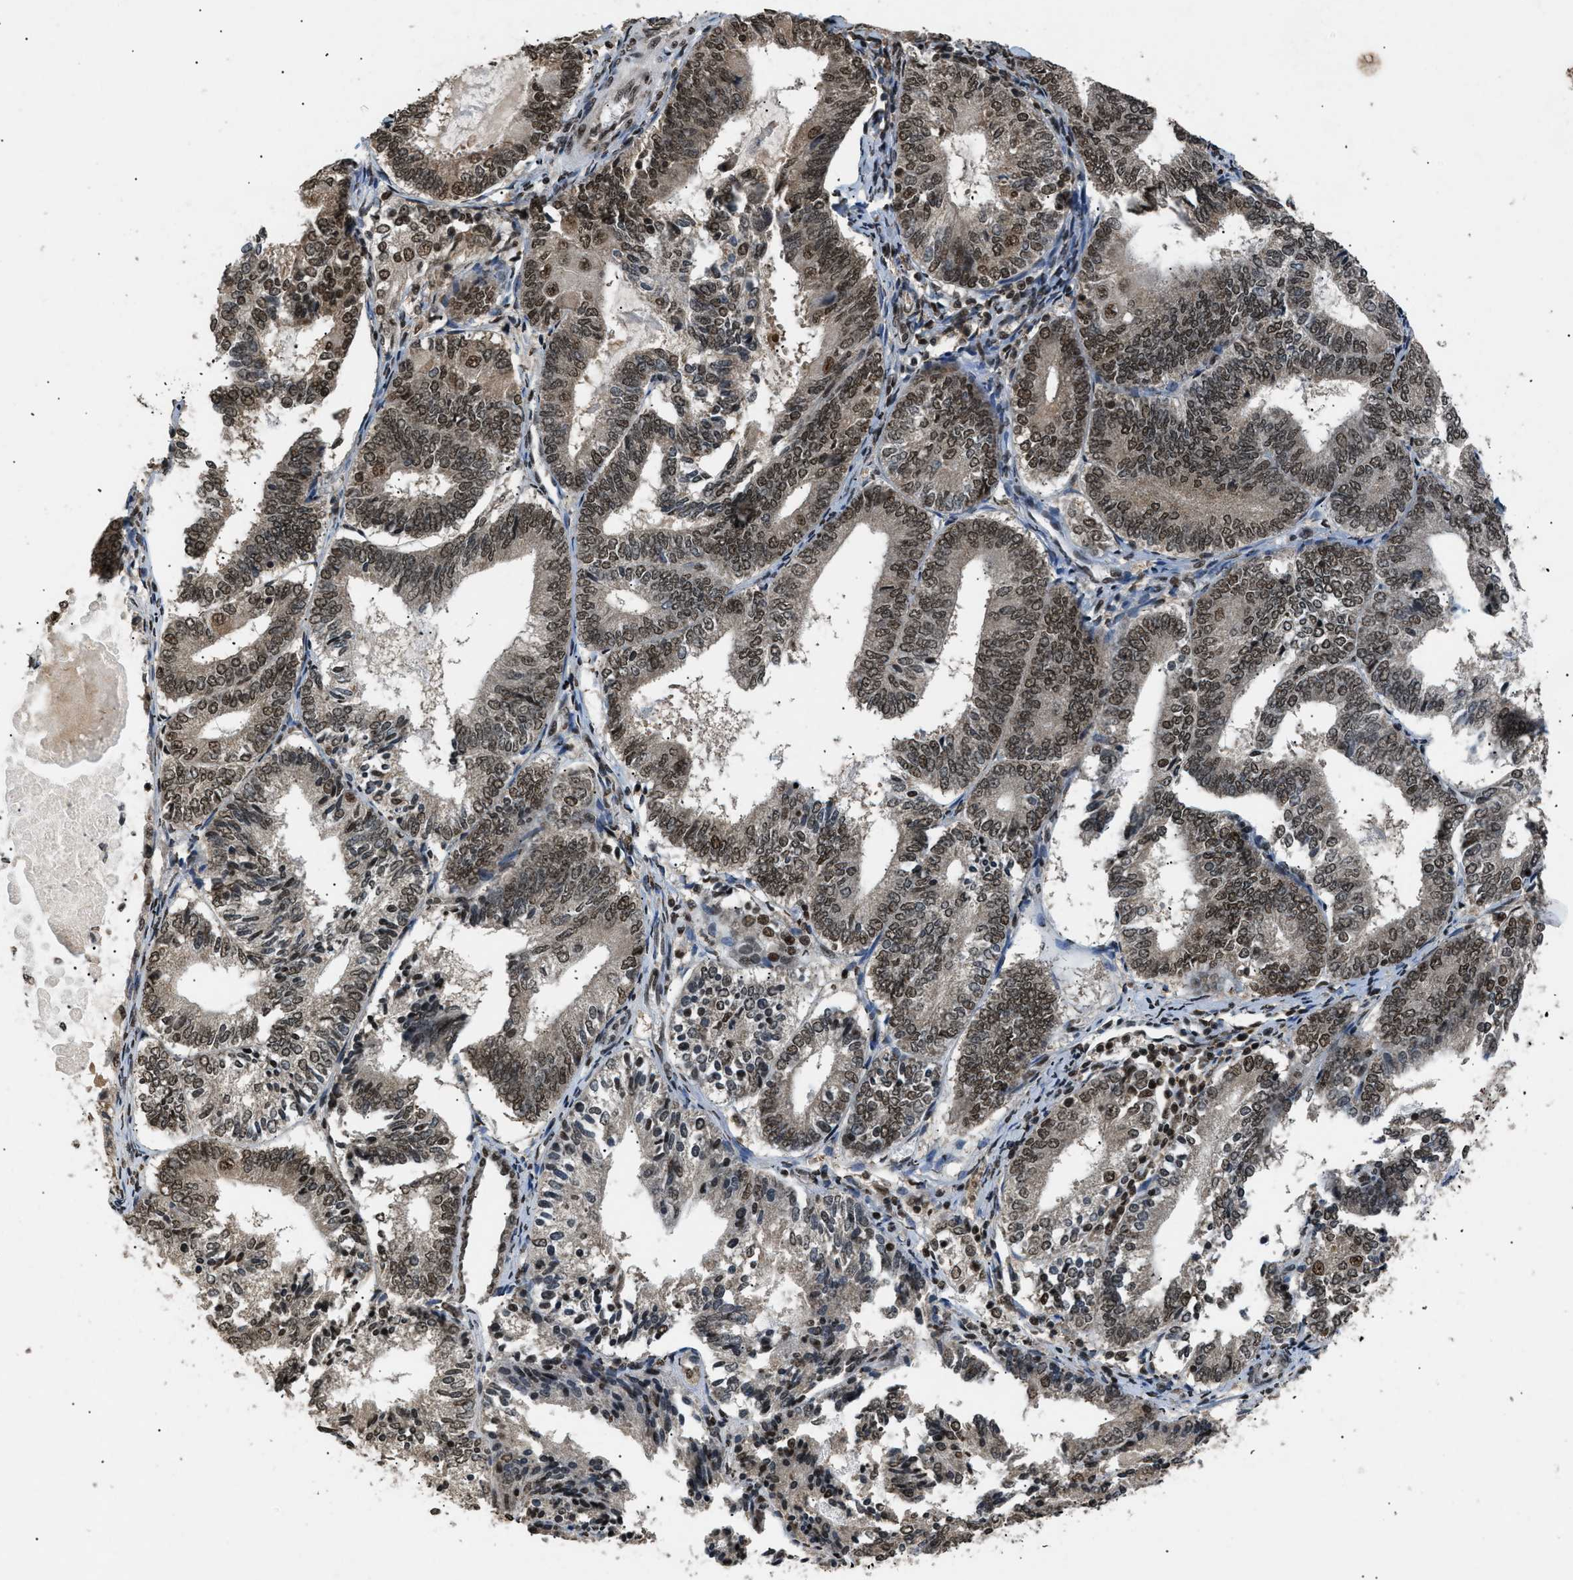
{"staining": {"intensity": "moderate", "quantity": ">75%", "location": "nuclear"}, "tissue": "endometrial cancer", "cell_type": "Tumor cells", "image_type": "cancer", "snomed": [{"axis": "morphology", "description": "Adenocarcinoma, NOS"}, {"axis": "topography", "description": "Endometrium"}], "caption": "A high-resolution photomicrograph shows IHC staining of endometrial cancer, which shows moderate nuclear staining in approximately >75% of tumor cells.", "gene": "RBM5", "patient": {"sex": "female", "age": 81}}